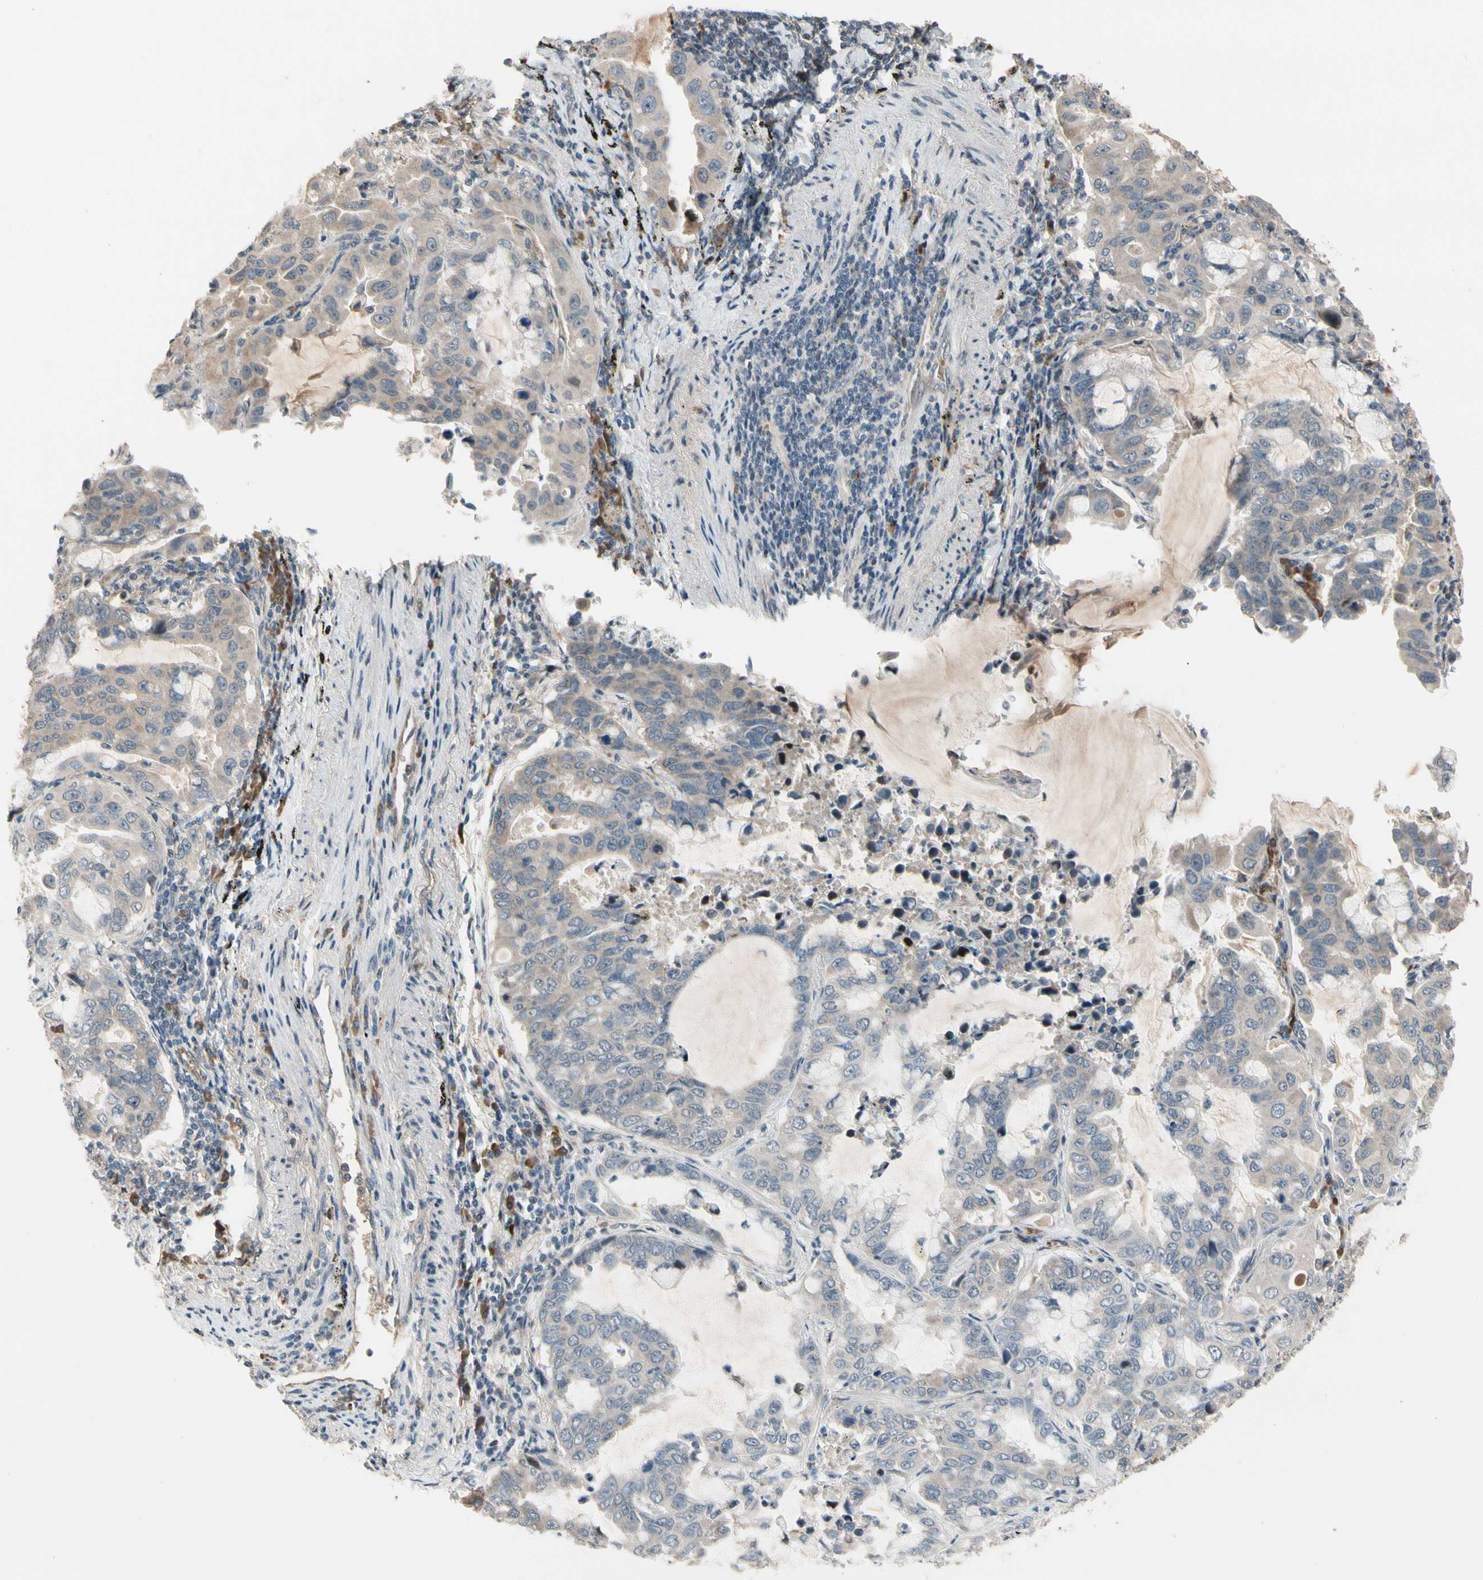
{"staining": {"intensity": "weak", "quantity": "25%-75%", "location": "cytoplasmic/membranous"}, "tissue": "lung cancer", "cell_type": "Tumor cells", "image_type": "cancer", "snomed": [{"axis": "morphology", "description": "Adenocarcinoma, NOS"}, {"axis": "topography", "description": "Lung"}], "caption": "DAB immunohistochemical staining of lung cancer exhibits weak cytoplasmic/membranous protein staining in about 25%-75% of tumor cells.", "gene": "SNX29", "patient": {"sex": "male", "age": 64}}